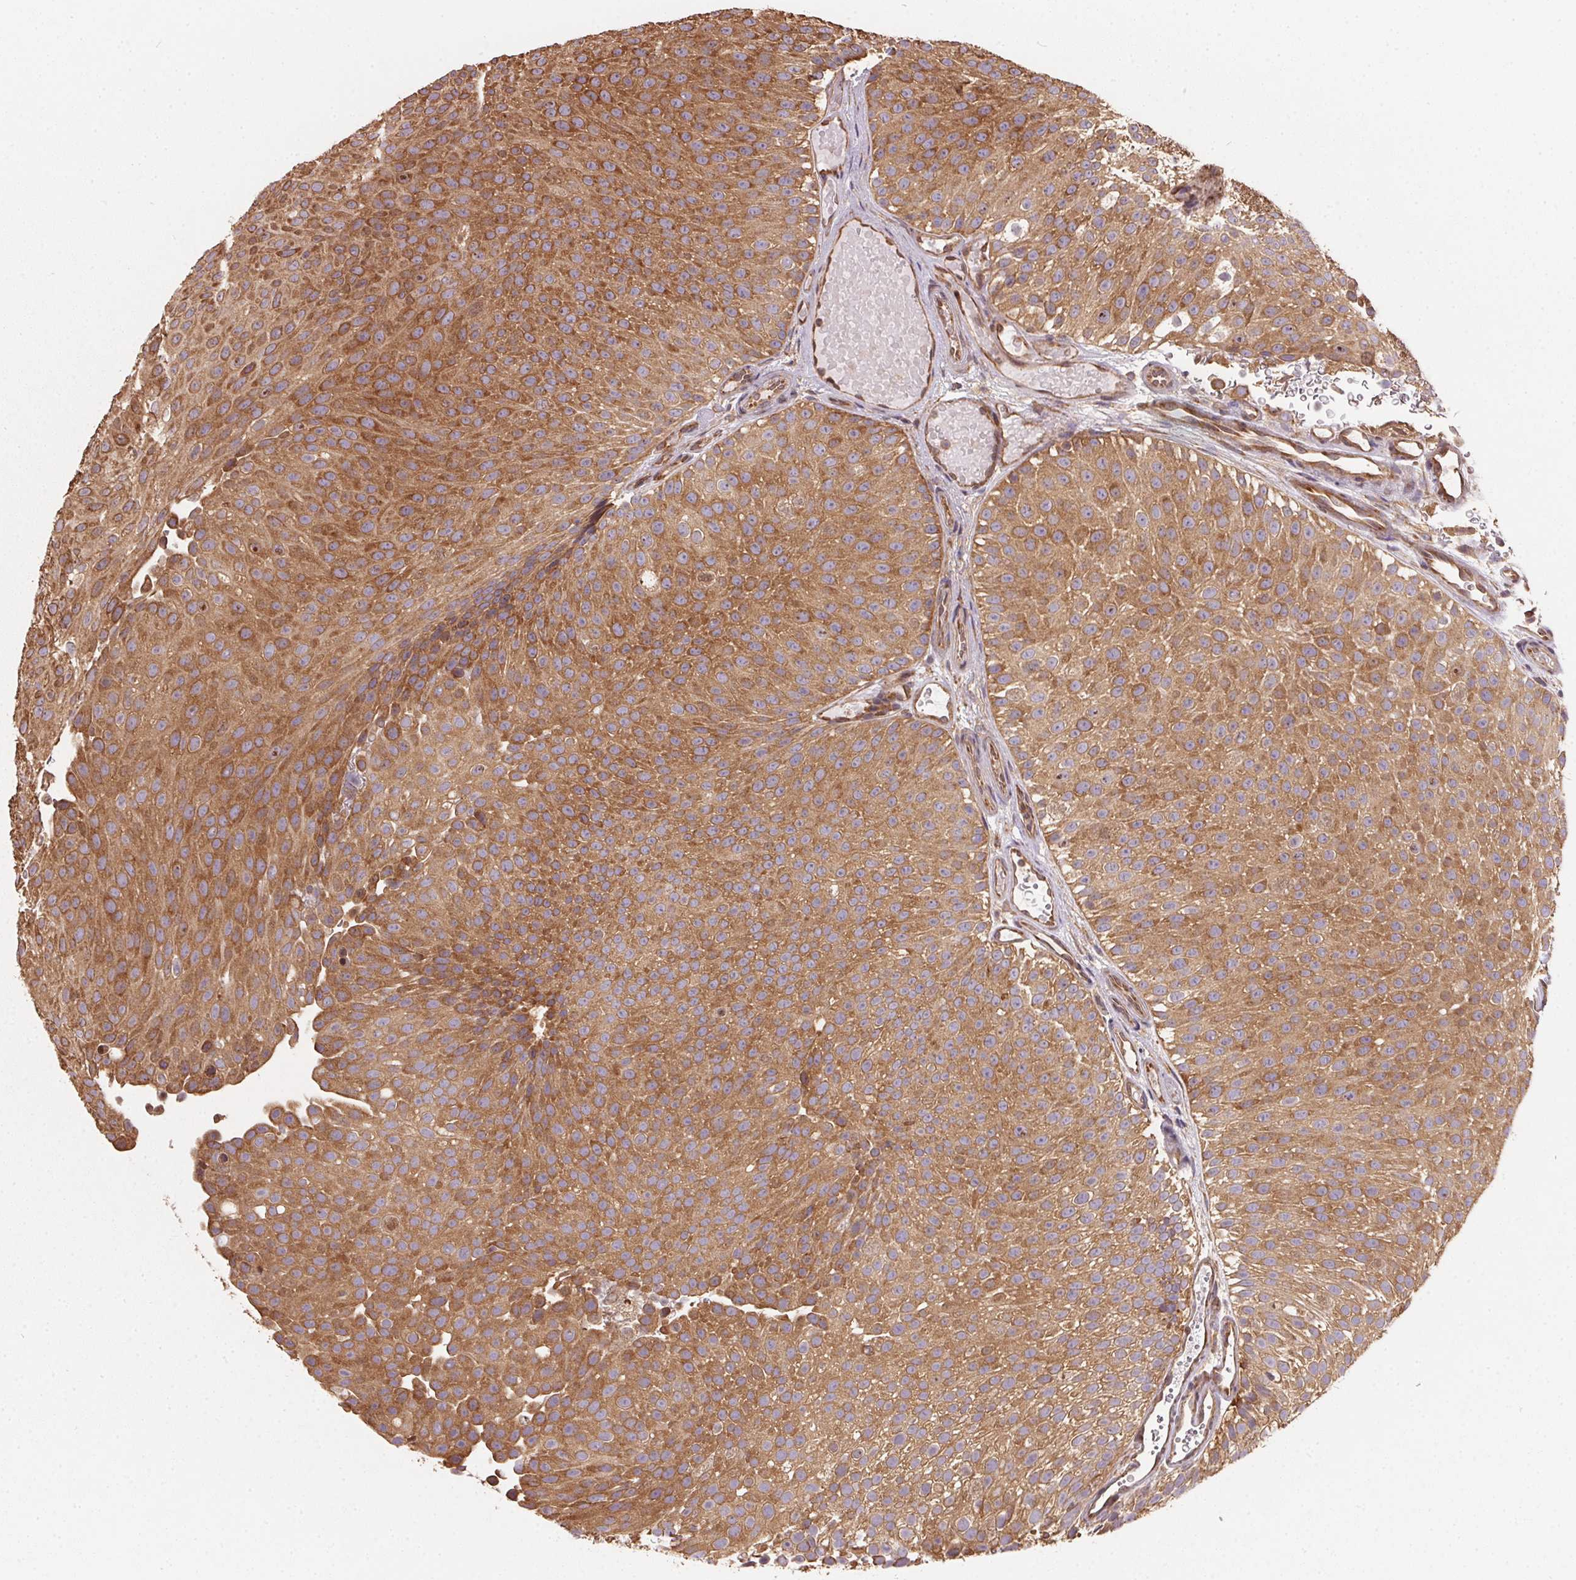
{"staining": {"intensity": "moderate", "quantity": ">75%", "location": "cytoplasmic/membranous"}, "tissue": "urothelial cancer", "cell_type": "Tumor cells", "image_type": "cancer", "snomed": [{"axis": "morphology", "description": "Urothelial carcinoma, Low grade"}, {"axis": "topography", "description": "Urinary bladder"}], "caption": "The photomicrograph exhibits staining of urothelial cancer, revealing moderate cytoplasmic/membranous protein positivity (brown color) within tumor cells.", "gene": "EIF2S1", "patient": {"sex": "male", "age": 78}}